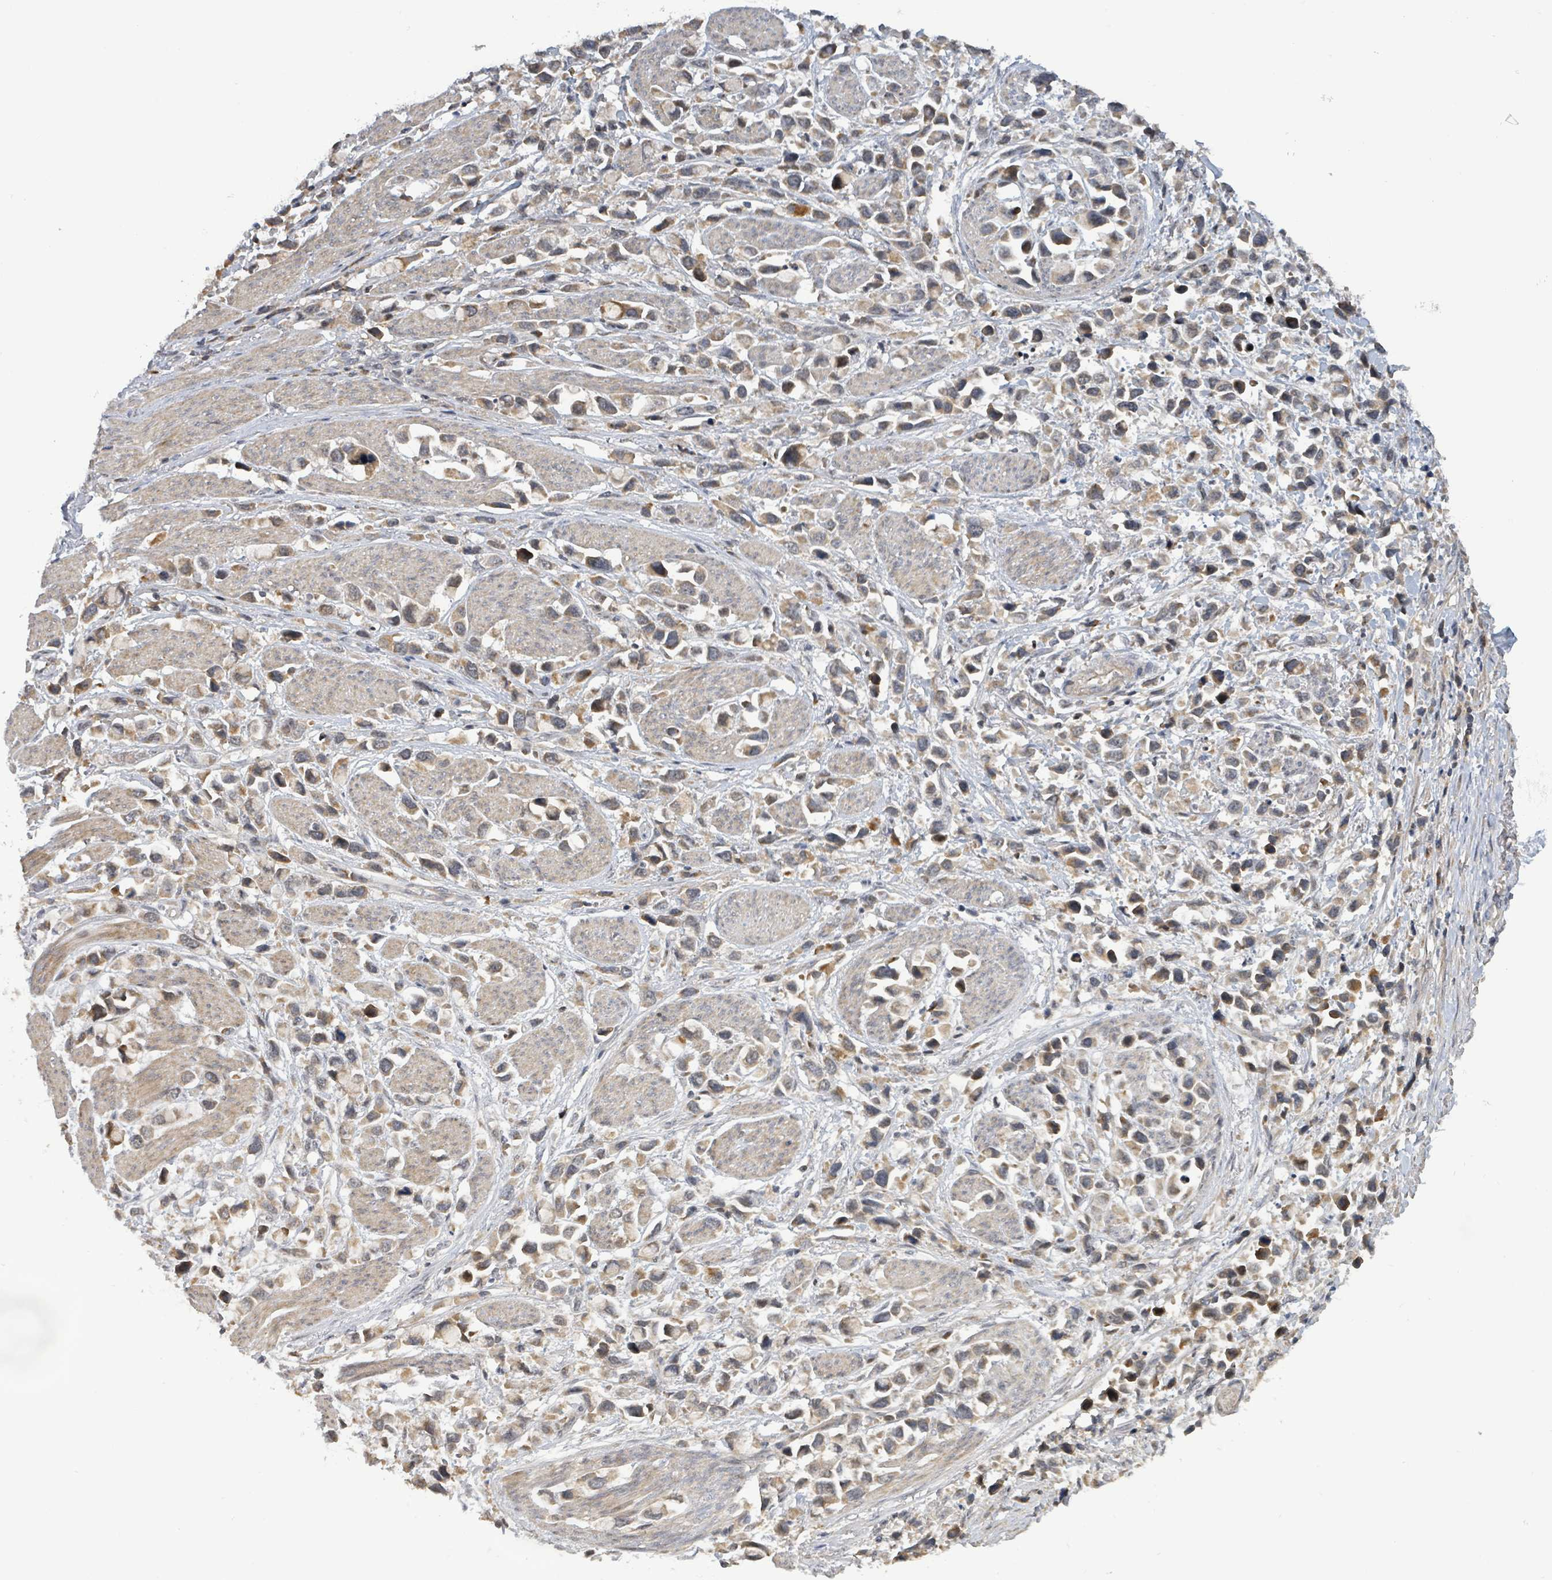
{"staining": {"intensity": "moderate", "quantity": ">75%", "location": "cytoplasmic/membranous"}, "tissue": "stomach cancer", "cell_type": "Tumor cells", "image_type": "cancer", "snomed": [{"axis": "morphology", "description": "Adenocarcinoma, NOS"}, {"axis": "topography", "description": "Stomach"}], "caption": "High-power microscopy captured an immunohistochemistry (IHC) histopathology image of adenocarcinoma (stomach), revealing moderate cytoplasmic/membranous expression in about >75% of tumor cells.", "gene": "ITGA11", "patient": {"sex": "female", "age": 81}}